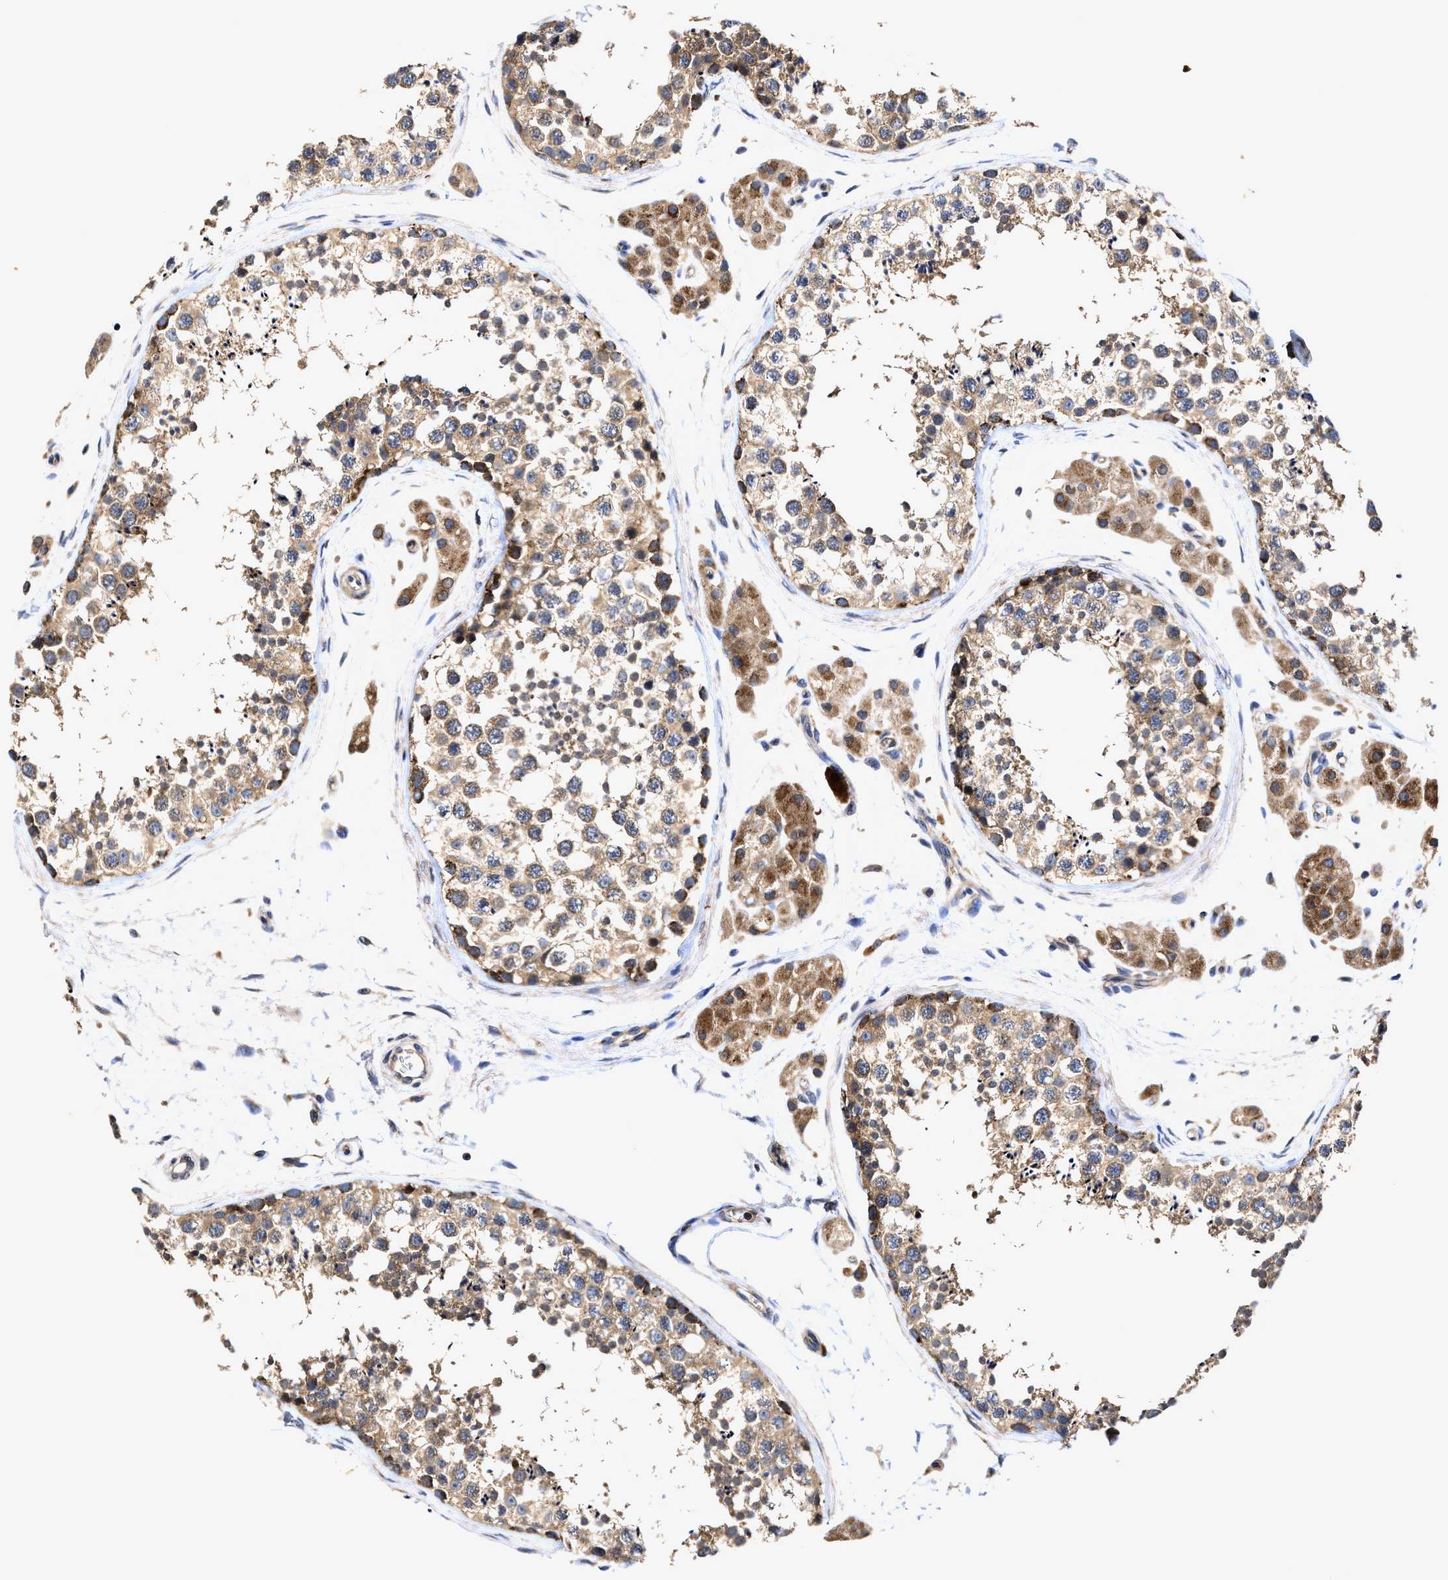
{"staining": {"intensity": "moderate", "quantity": ">75%", "location": "cytoplasmic/membranous"}, "tissue": "testis", "cell_type": "Cells in seminiferous ducts", "image_type": "normal", "snomed": [{"axis": "morphology", "description": "Normal tissue, NOS"}, {"axis": "topography", "description": "Testis"}], "caption": "Unremarkable testis demonstrates moderate cytoplasmic/membranous positivity in approximately >75% of cells in seminiferous ducts.", "gene": "EFNA4", "patient": {"sex": "male", "age": 56}}